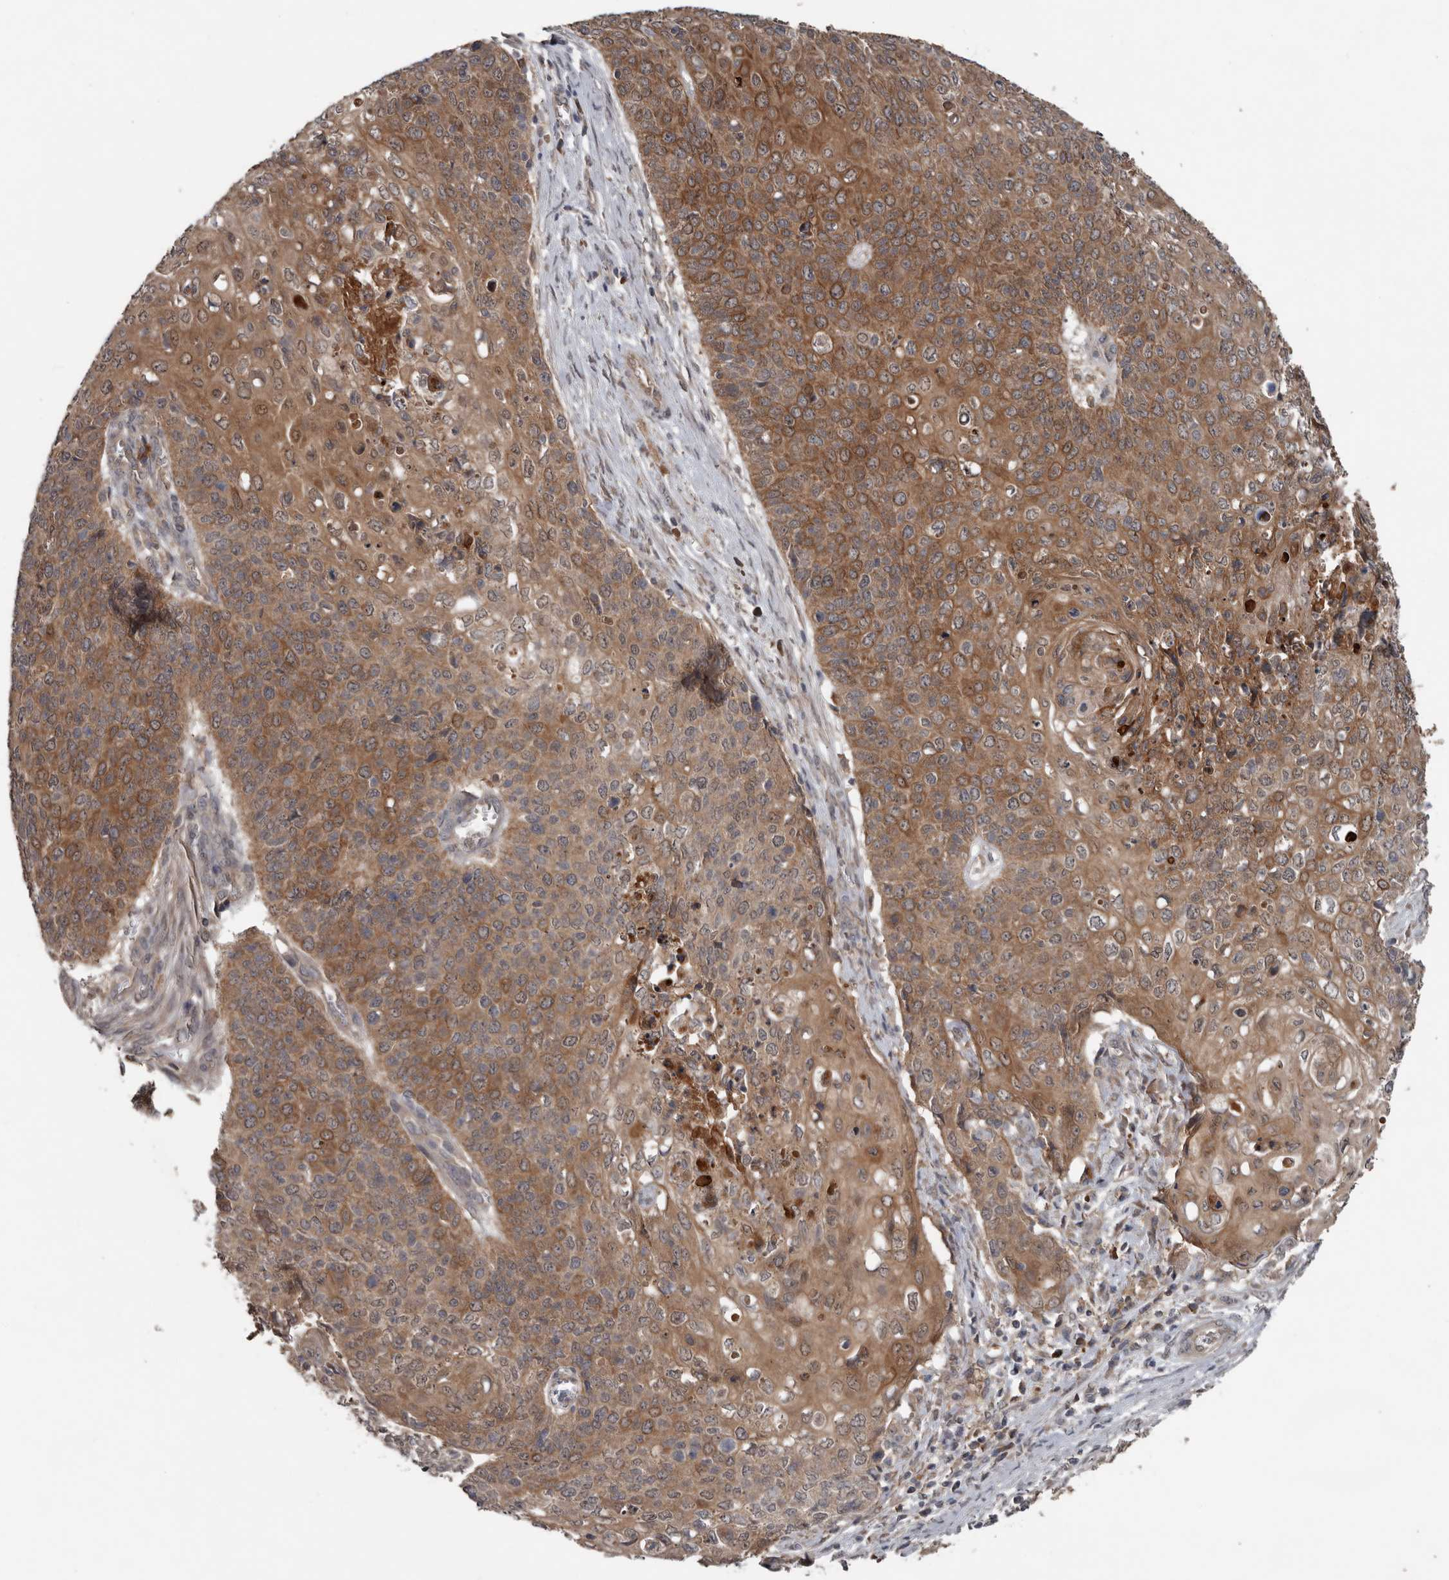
{"staining": {"intensity": "moderate", "quantity": ">75%", "location": "cytoplasmic/membranous"}, "tissue": "cervical cancer", "cell_type": "Tumor cells", "image_type": "cancer", "snomed": [{"axis": "morphology", "description": "Squamous cell carcinoma, NOS"}, {"axis": "topography", "description": "Cervix"}], "caption": "Immunohistochemical staining of cervical squamous cell carcinoma demonstrates medium levels of moderate cytoplasmic/membranous staining in approximately >75% of tumor cells.", "gene": "DNAJB4", "patient": {"sex": "female", "age": 39}}